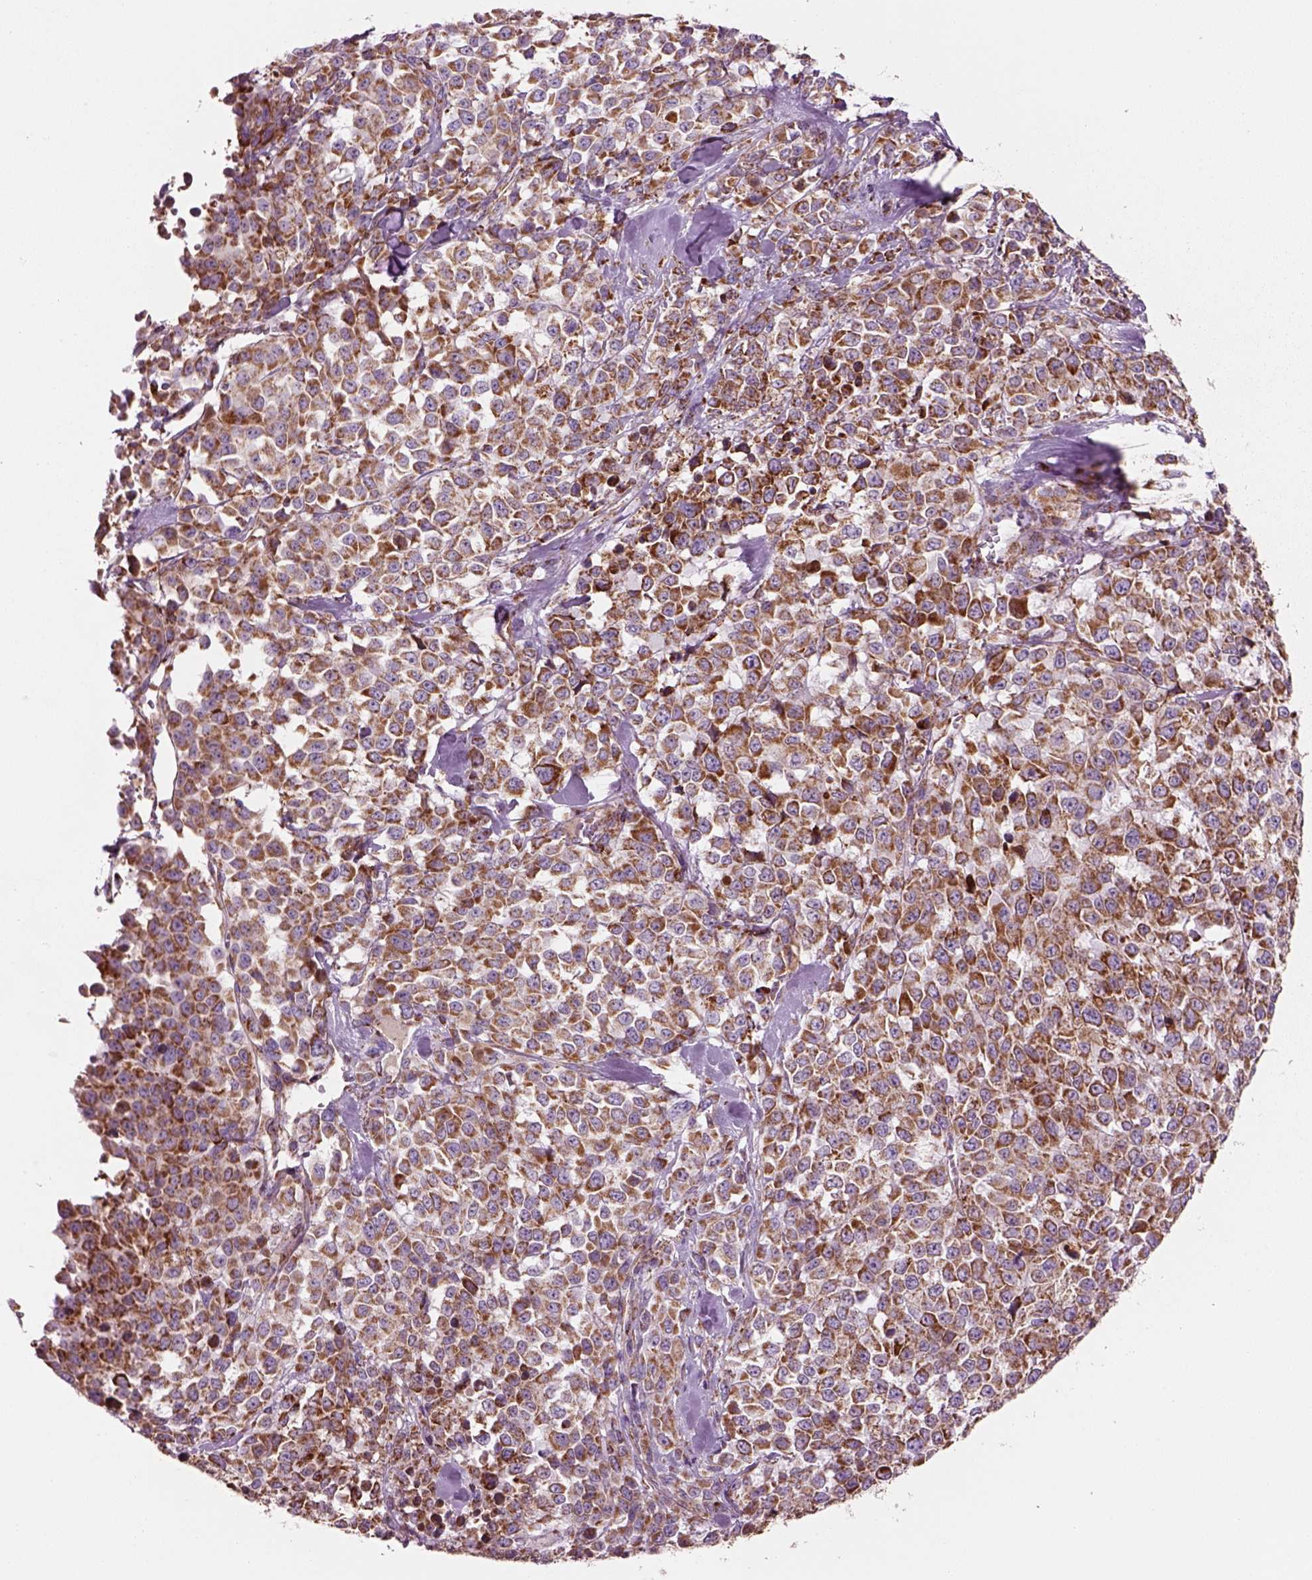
{"staining": {"intensity": "strong", "quantity": ">75%", "location": "cytoplasmic/membranous"}, "tissue": "melanoma", "cell_type": "Tumor cells", "image_type": "cancer", "snomed": [{"axis": "morphology", "description": "Malignant melanoma, Metastatic site"}, {"axis": "topography", "description": "Skin"}], "caption": "The image exhibits immunohistochemical staining of malignant melanoma (metastatic site). There is strong cytoplasmic/membranous positivity is identified in about >75% of tumor cells. The staining was performed using DAB (3,3'-diaminobenzidine) to visualize the protein expression in brown, while the nuclei were stained in blue with hematoxylin (Magnification: 20x).", "gene": "SLC25A24", "patient": {"sex": "male", "age": 84}}